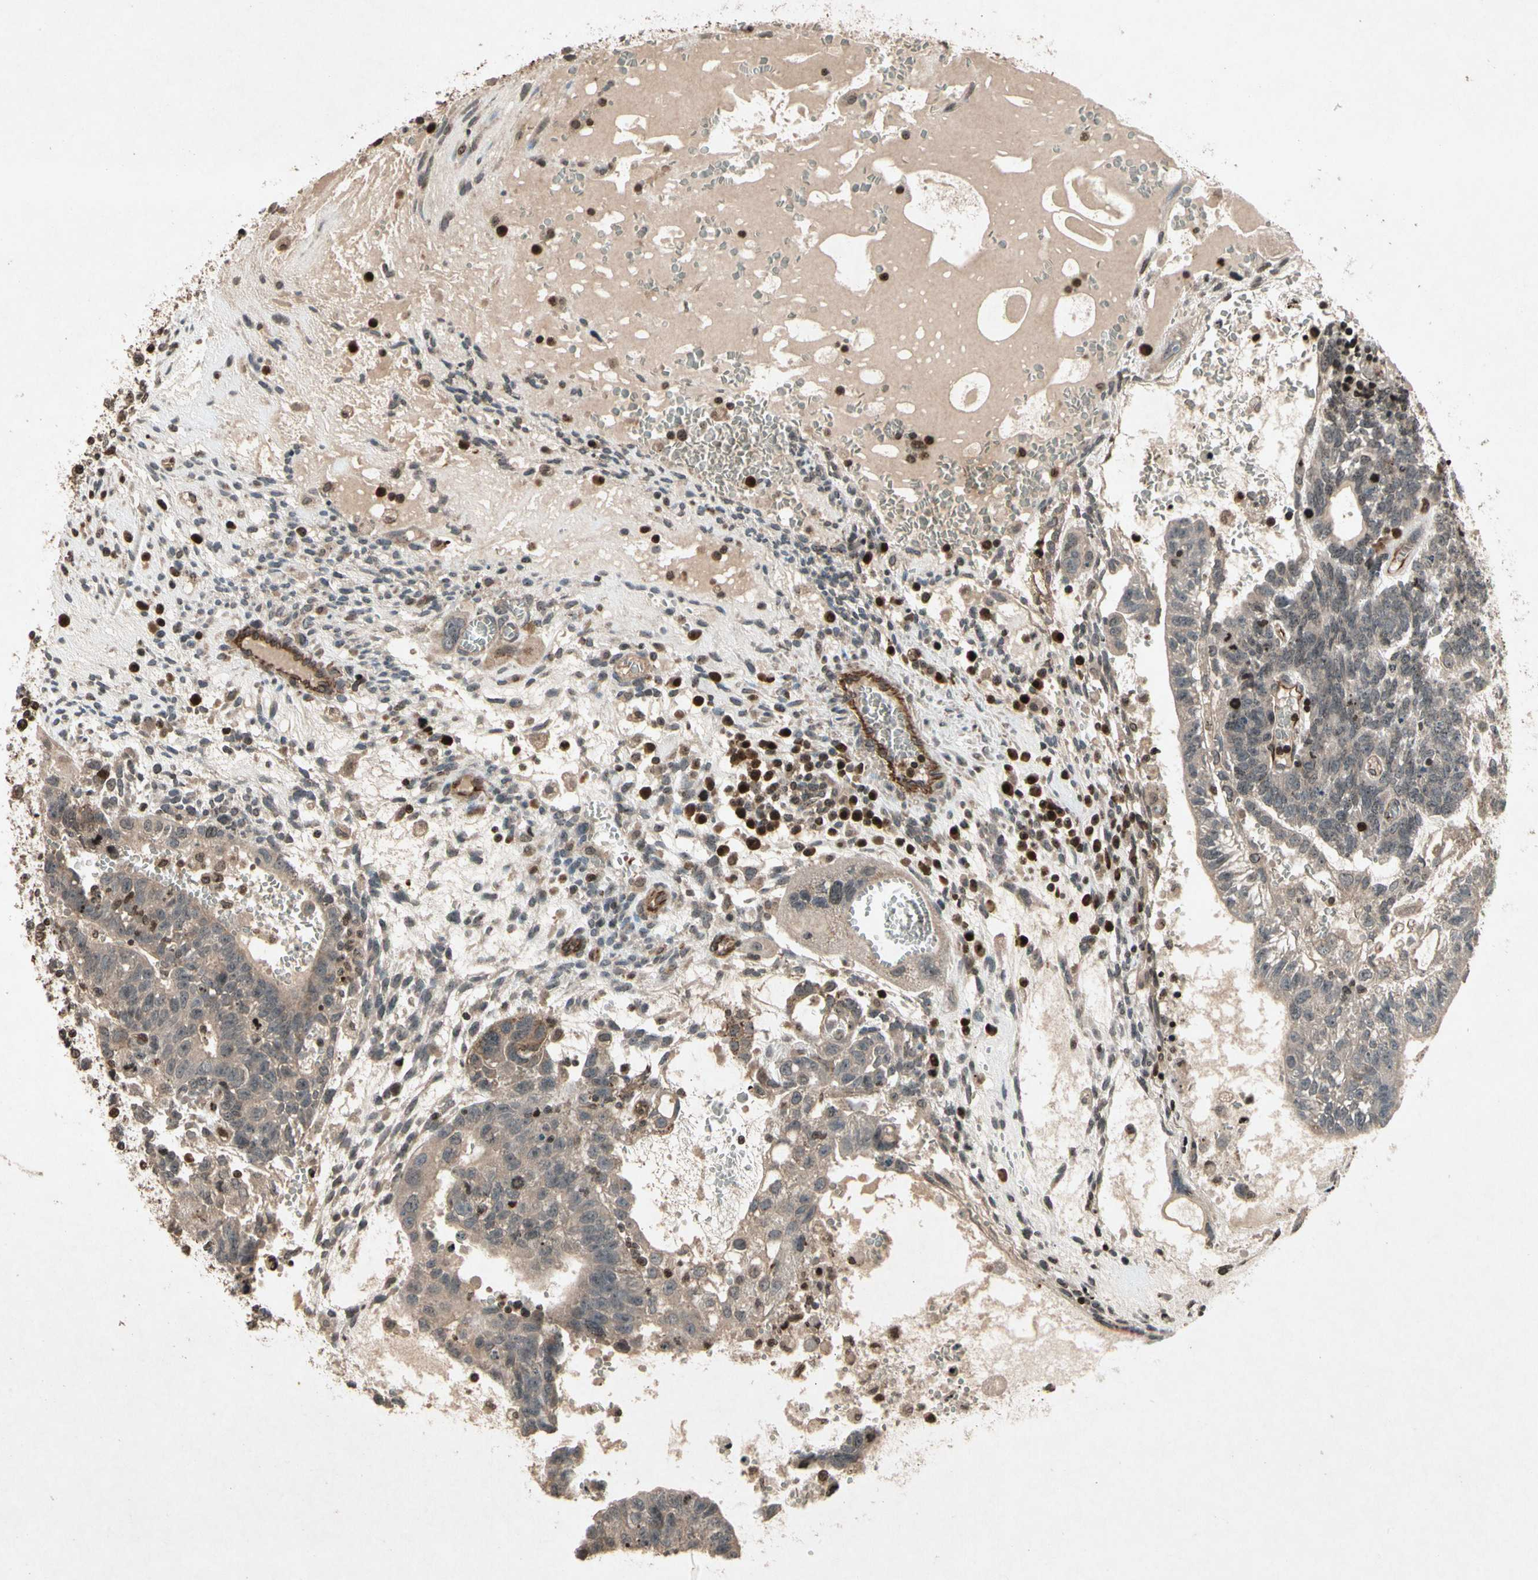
{"staining": {"intensity": "moderate", "quantity": ">75%", "location": "cytoplasmic/membranous"}, "tissue": "testis cancer", "cell_type": "Tumor cells", "image_type": "cancer", "snomed": [{"axis": "morphology", "description": "Seminoma, NOS"}, {"axis": "morphology", "description": "Carcinoma, Embryonal, NOS"}, {"axis": "topography", "description": "Testis"}], "caption": "This is an image of IHC staining of testis cancer (embryonal carcinoma), which shows moderate staining in the cytoplasmic/membranous of tumor cells.", "gene": "GLRX", "patient": {"sex": "male", "age": 52}}